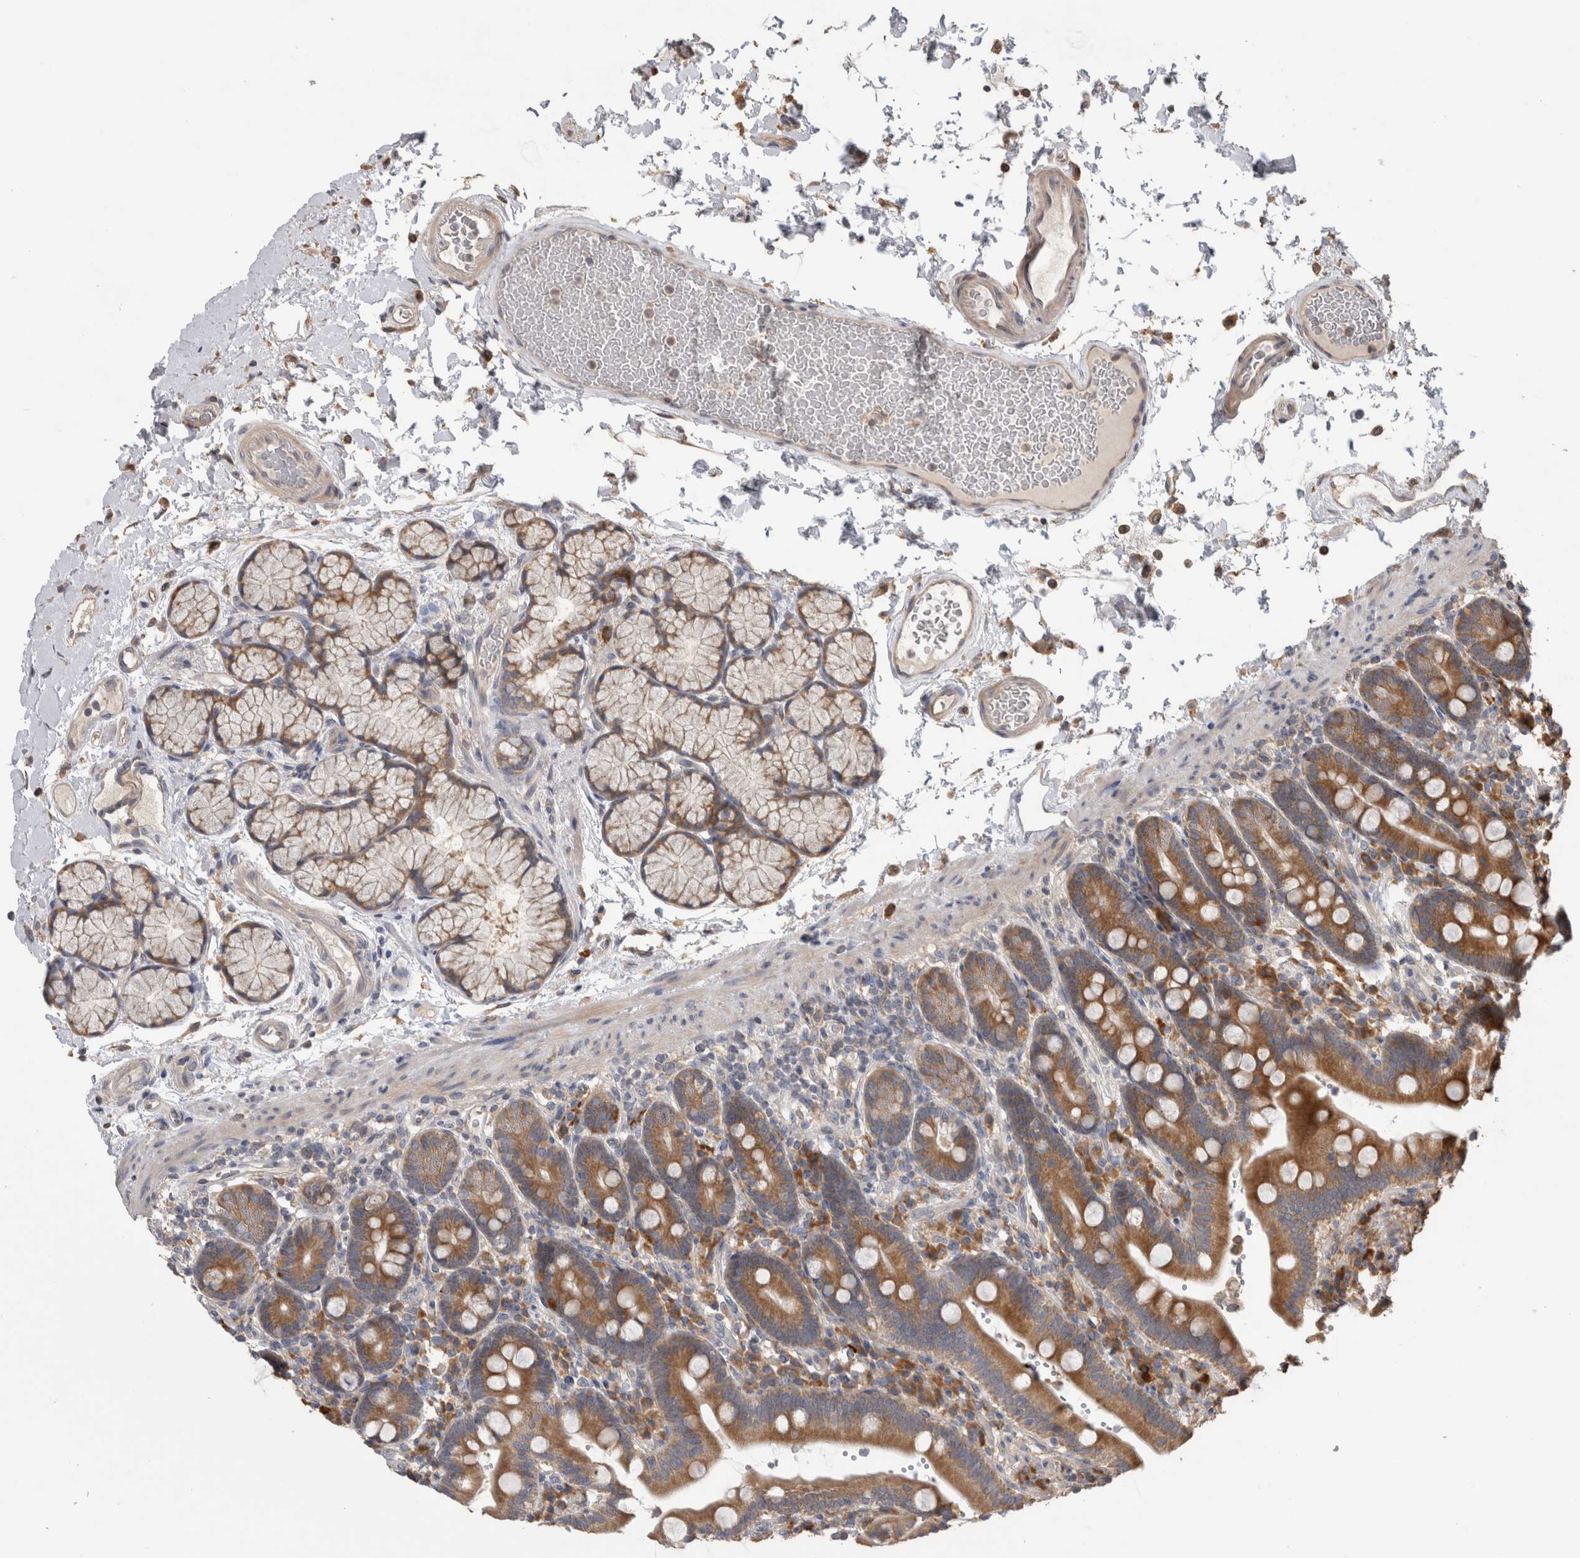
{"staining": {"intensity": "moderate", "quantity": "25%-75%", "location": "cytoplasmic/membranous"}, "tissue": "duodenum", "cell_type": "Glandular cells", "image_type": "normal", "snomed": [{"axis": "morphology", "description": "Normal tissue, NOS"}, {"axis": "topography", "description": "Small intestine, NOS"}], "caption": "Moderate cytoplasmic/membranous protein staining is appreciated in about 25%-75% of glandular cells in duodenum.", "gene": "TBCE", "patient": {"sex": "female", "age": 71}}